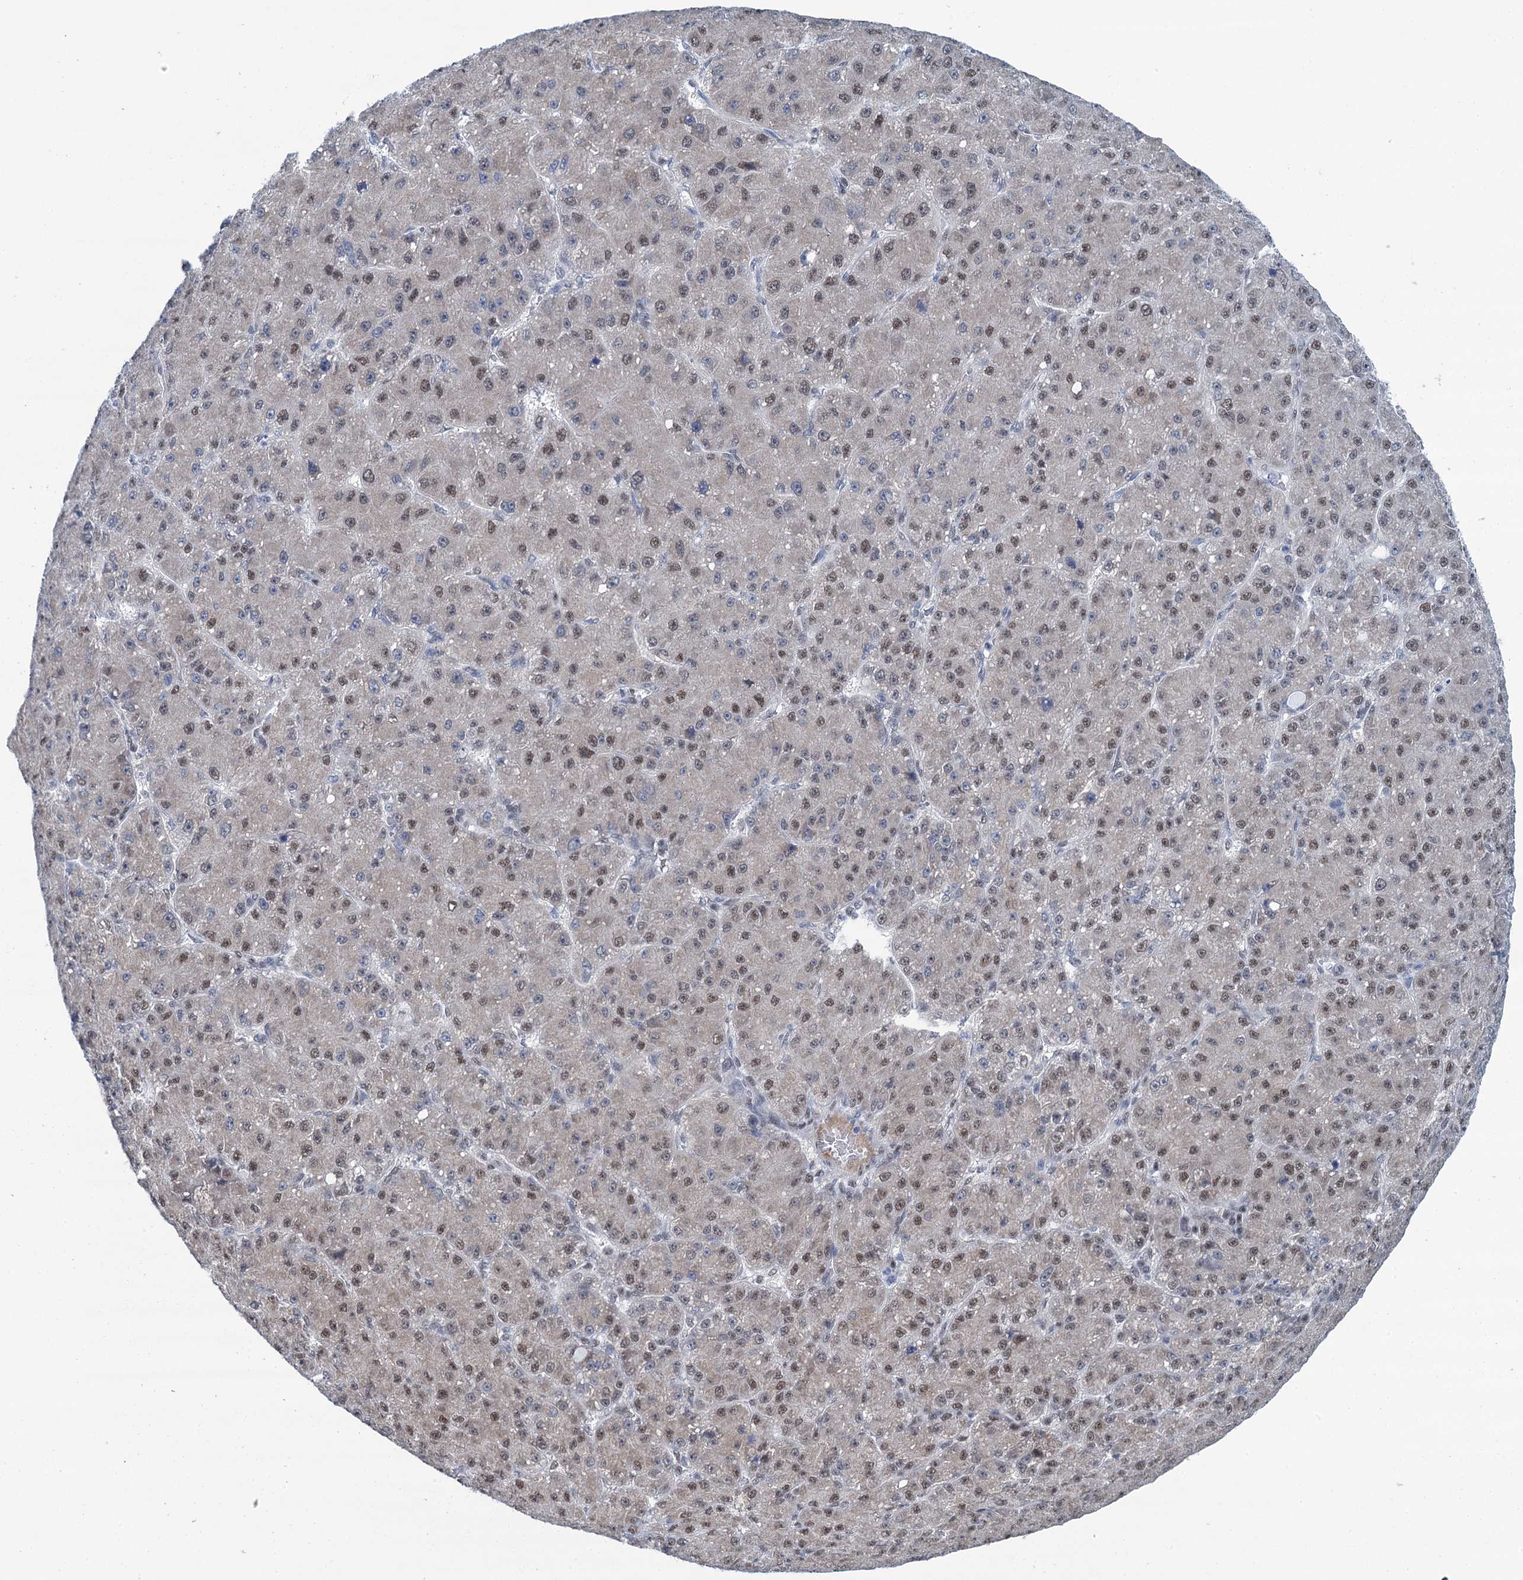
{"staining": {"intensity": "moderate", "quantity": ">75%", "location": "nuclear"}, "tissue": "liver cancer", "cell_type": "Tumor cells", "image_type": "cancer", "snomed": [{"axis": "morphology", "description": "Carcinoma, Hepatocellular, NOS"}, {"axis": "topography", "description": "Liver"}], "caption": "Immunohistochemistry histopathology image of neoplastic tissue: human liver cancer stained using immunohistochemistry (IHC) shows medium levels of moderate protein expression localized specifically in the nuclear of tumor cells, appearing as a nuclear brown color.", "gene": "SREK1", "patient": {"sex": "male", "age": 67}}